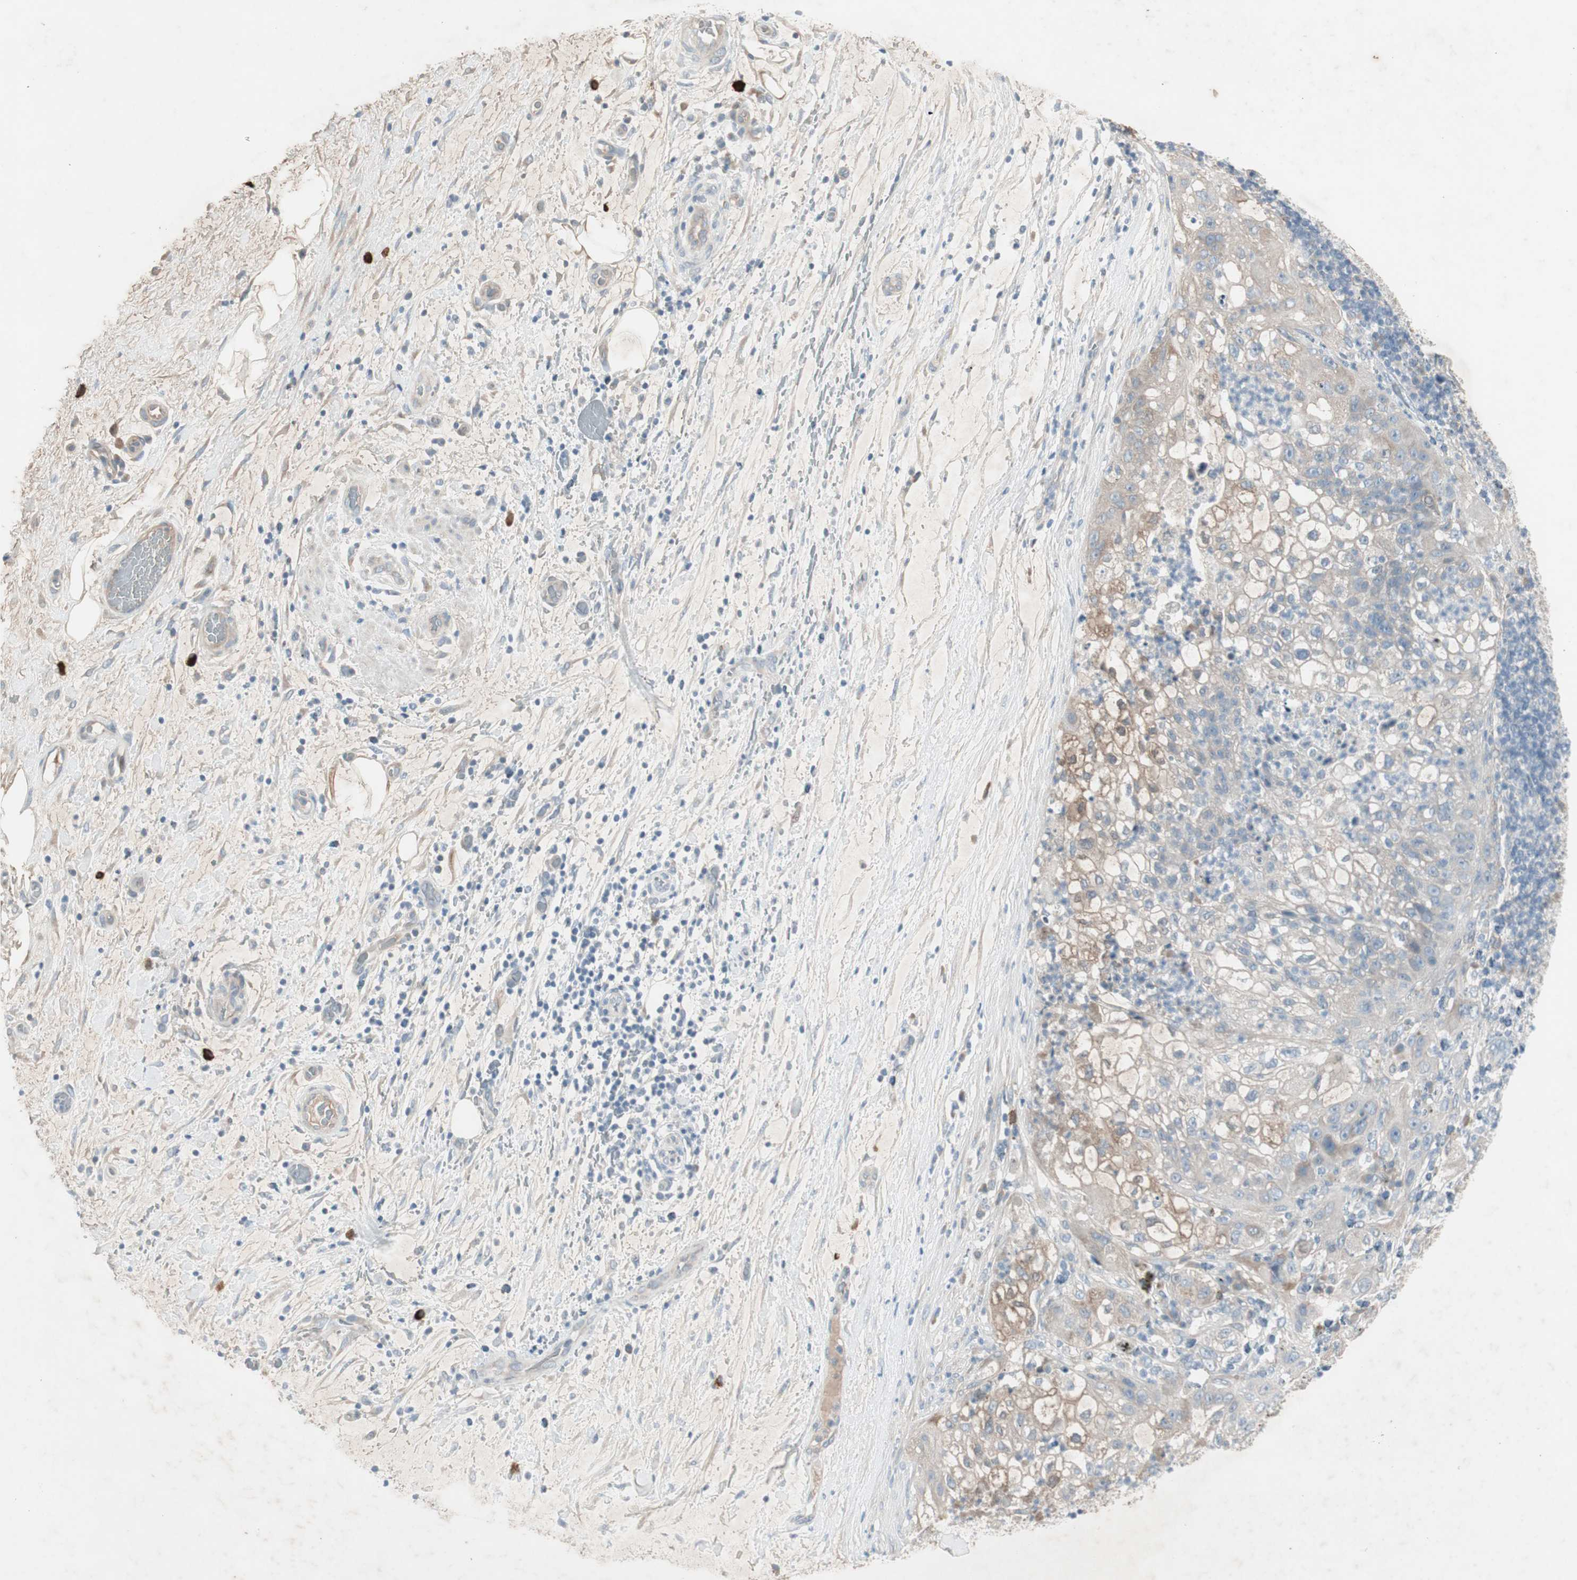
{"staining": {"intensity": "weak", "quantity": "25%-75%", "location": "cytoplasmic/membranous"}, "tissue": "lung cancer", "cell_type": "Tumor cells", "image_type": "cancer", "snomed": [{"axis": "morphology", "description": "Inflammation, NOS"}, {"axis": "morphology", "description": "Squamous cell carcinoma, NOS"}, {"axis": "topography", "description": "Lymph node"}, {"axis": "topography", "description": "Soft tissue"}, {"axis": "topography", "description": "Lung"}], "caption": "Lung squamous cell carcinoma was stained to show a protein in brown. There is low levels of weak cytoplasmic/membranous positivity in approximately 25%-75% of tumor cells. Nuclei are stained in blue.", "gene": "MAPRE3", "patient": {"sex": "male", "age": 66}}